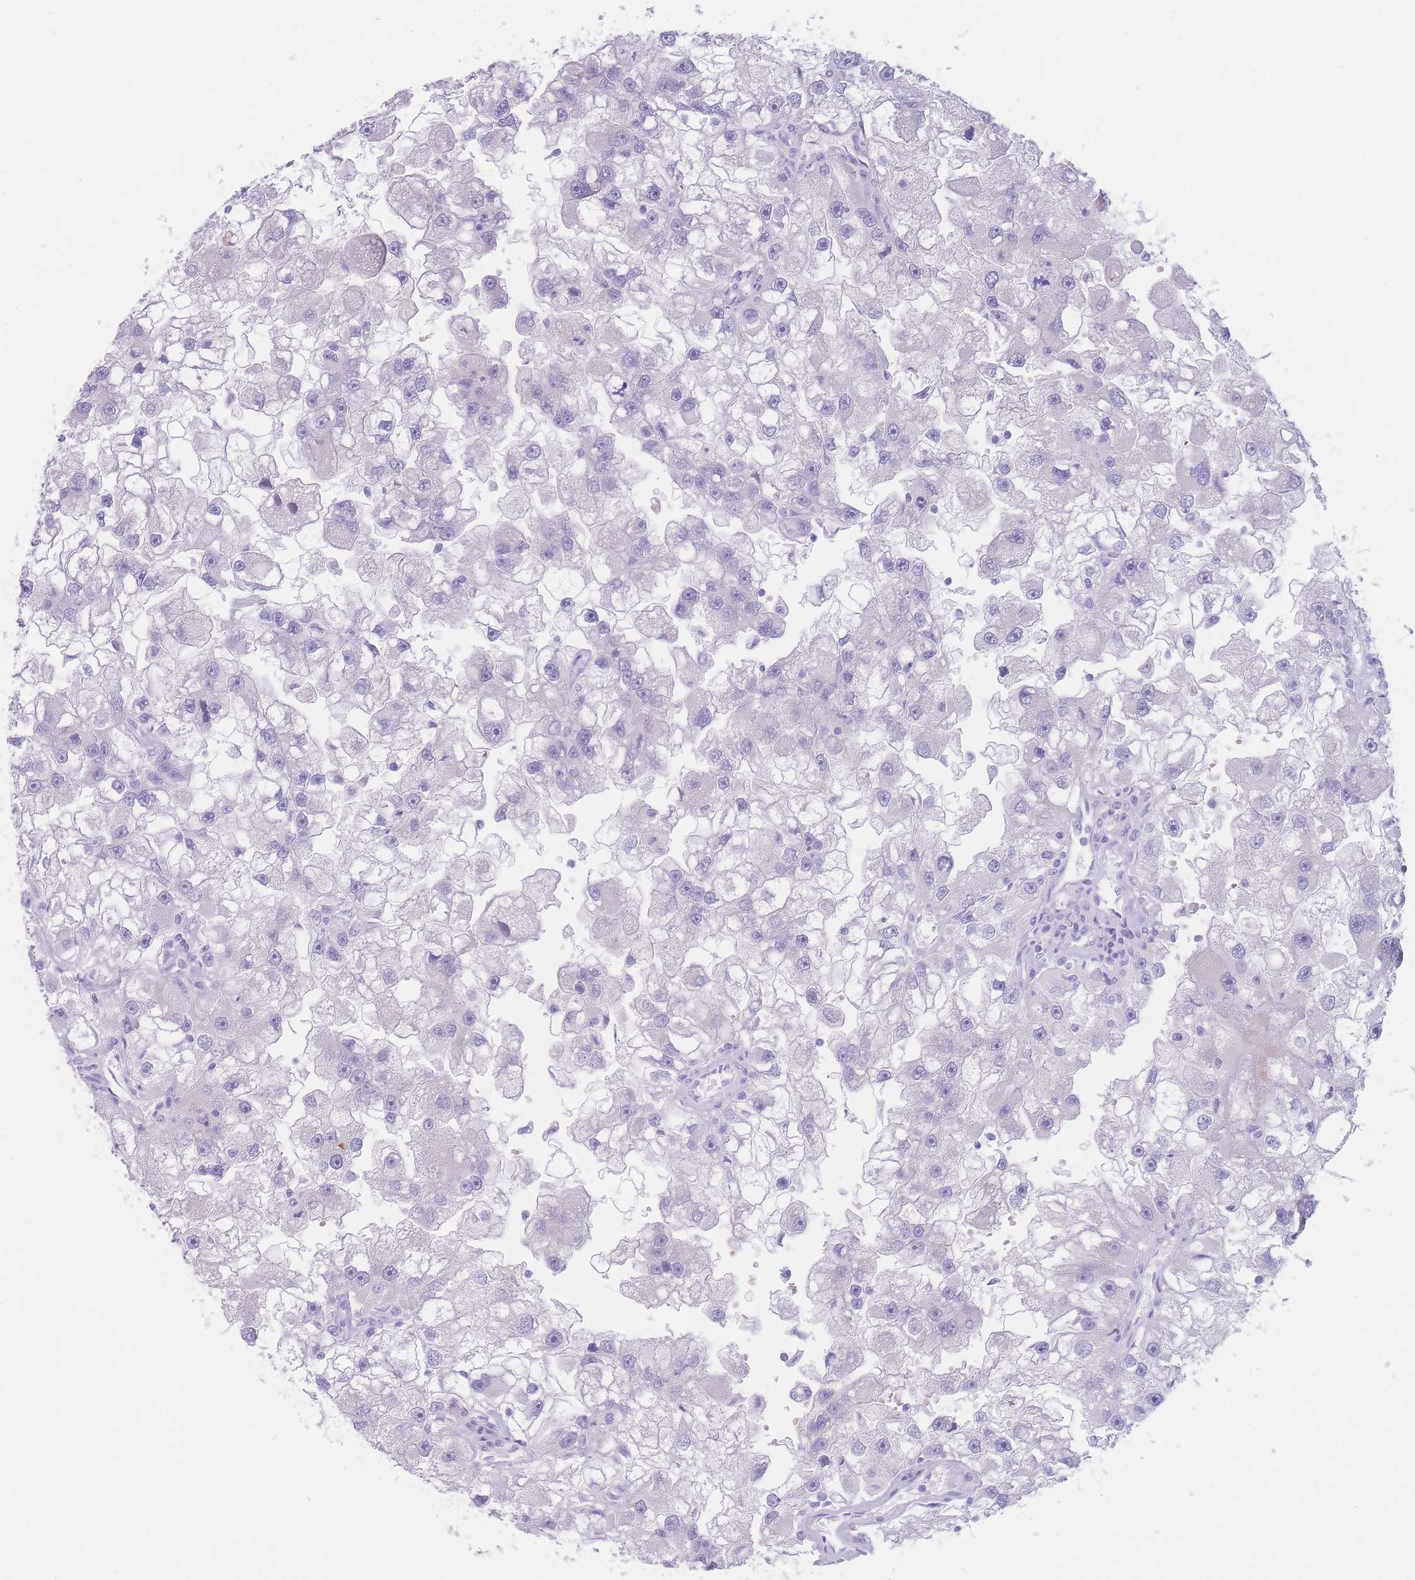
{"staining": {"intensity": "negative", "quantity": "none", "location": "none"}, "tissue": "renal cancer", "cell_type": "Tumor cells", "image_type": "cancer", "snomed": [{"axis": "morphology", "description": "Adenocarcinoma, NOS"}, {"axis": "topography", "description": "Kidney"}], "caption": "Image shows no significant protein staining in tumor cells of renal adenocarcinoma.", "gene": "PRSS22", "patient": {"sex": "male", "age": 63}}